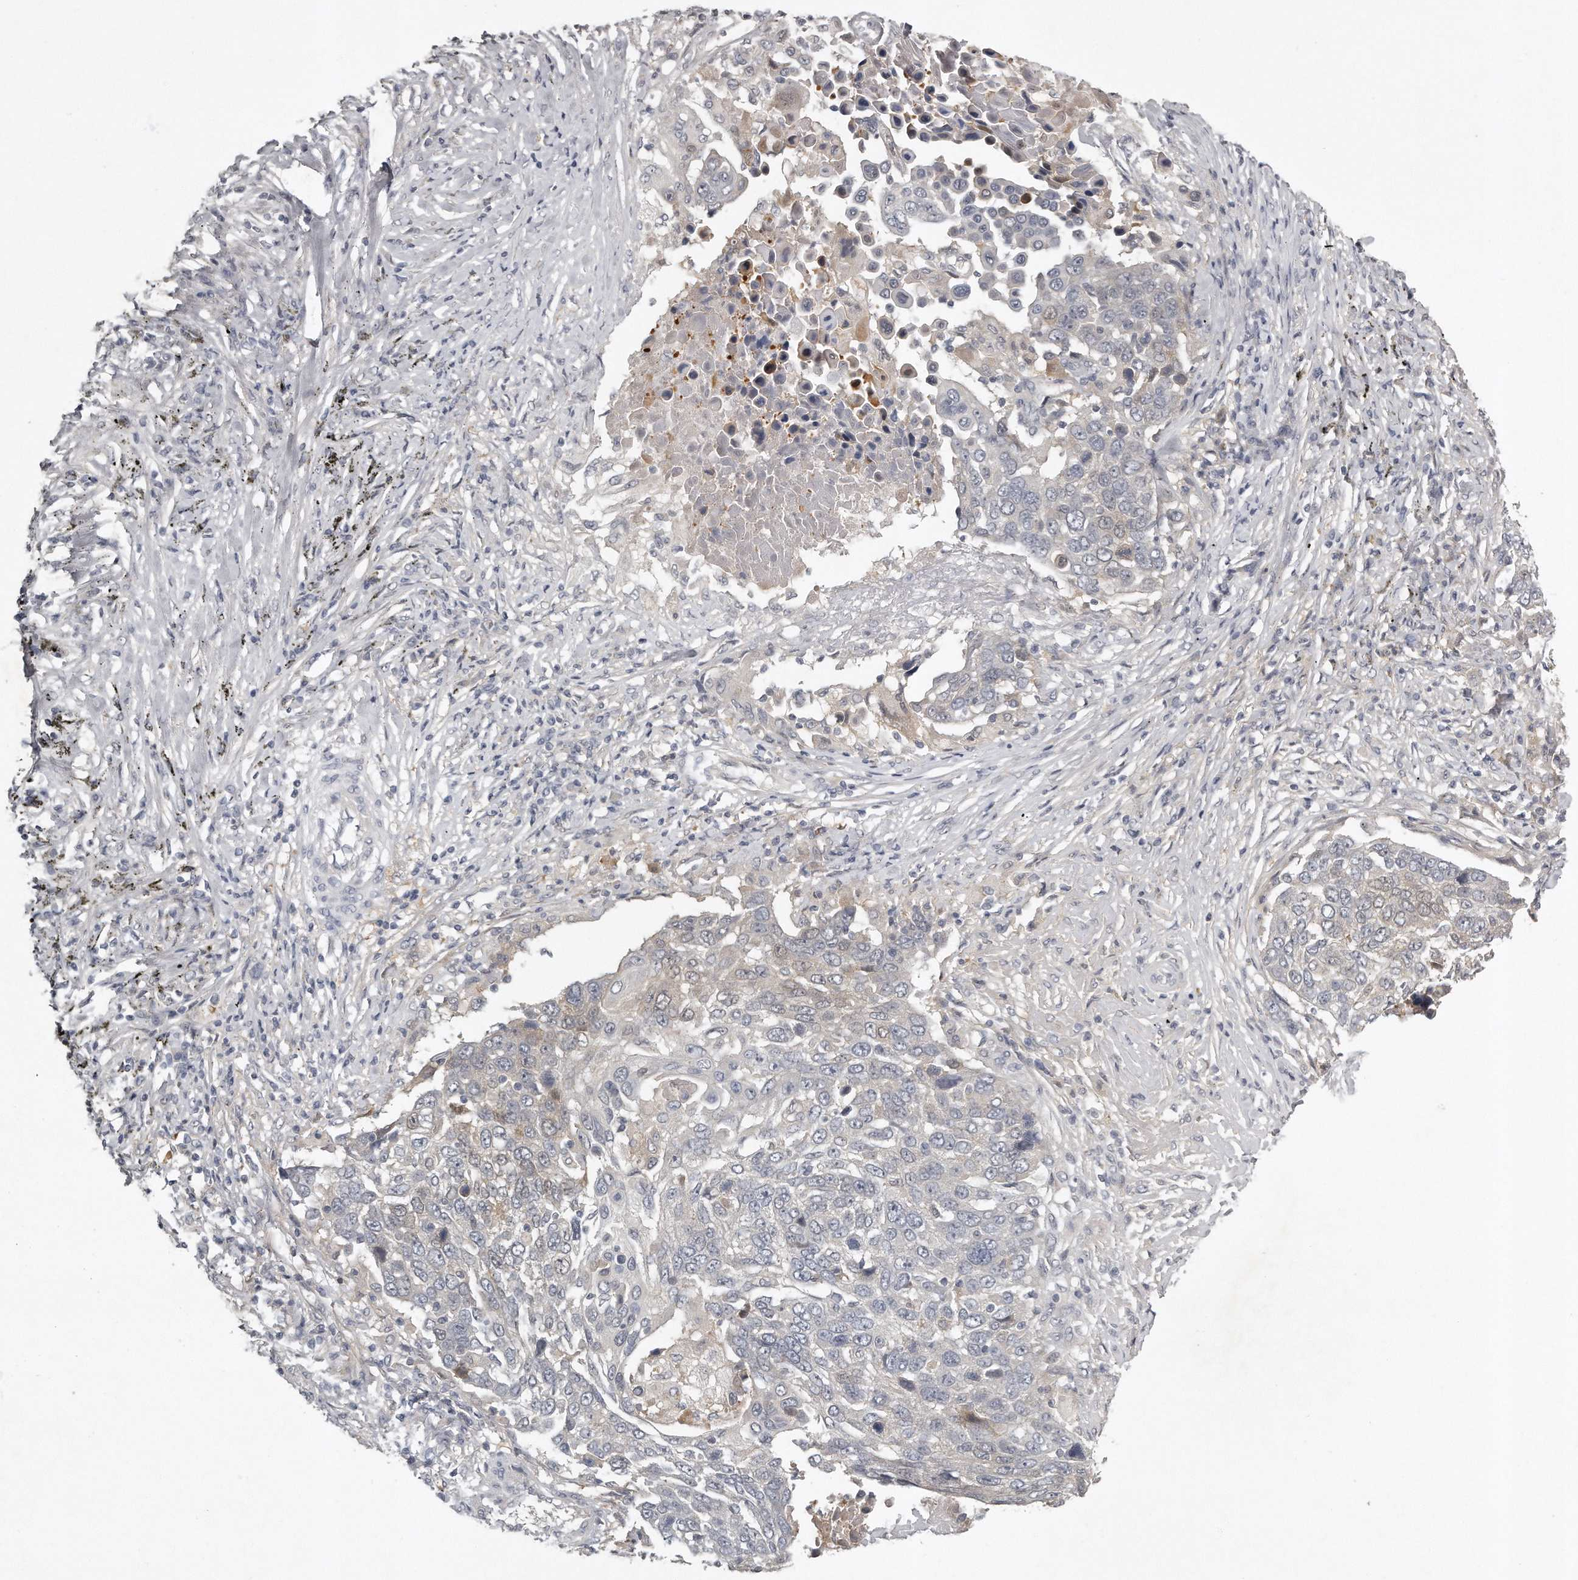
{"staining": {"intensity": "negative", "quantity": "none", "location": "none"}, "tissue": "lung cancer", "cell_type": "Tumor cells", "image_type": "cancer", "snomed": [{"axis": "morphology", "description": "Squamous cell carcinoma, NOS"}, {"axis": "topography", "description": "Lung"}], "caption": "Protein analysis of lung cancer (squamous cell carcinoma) shows no significant expression in tumor cells.", "gene": "GGCT", "patient": {"sex": "male", "age": 66}}